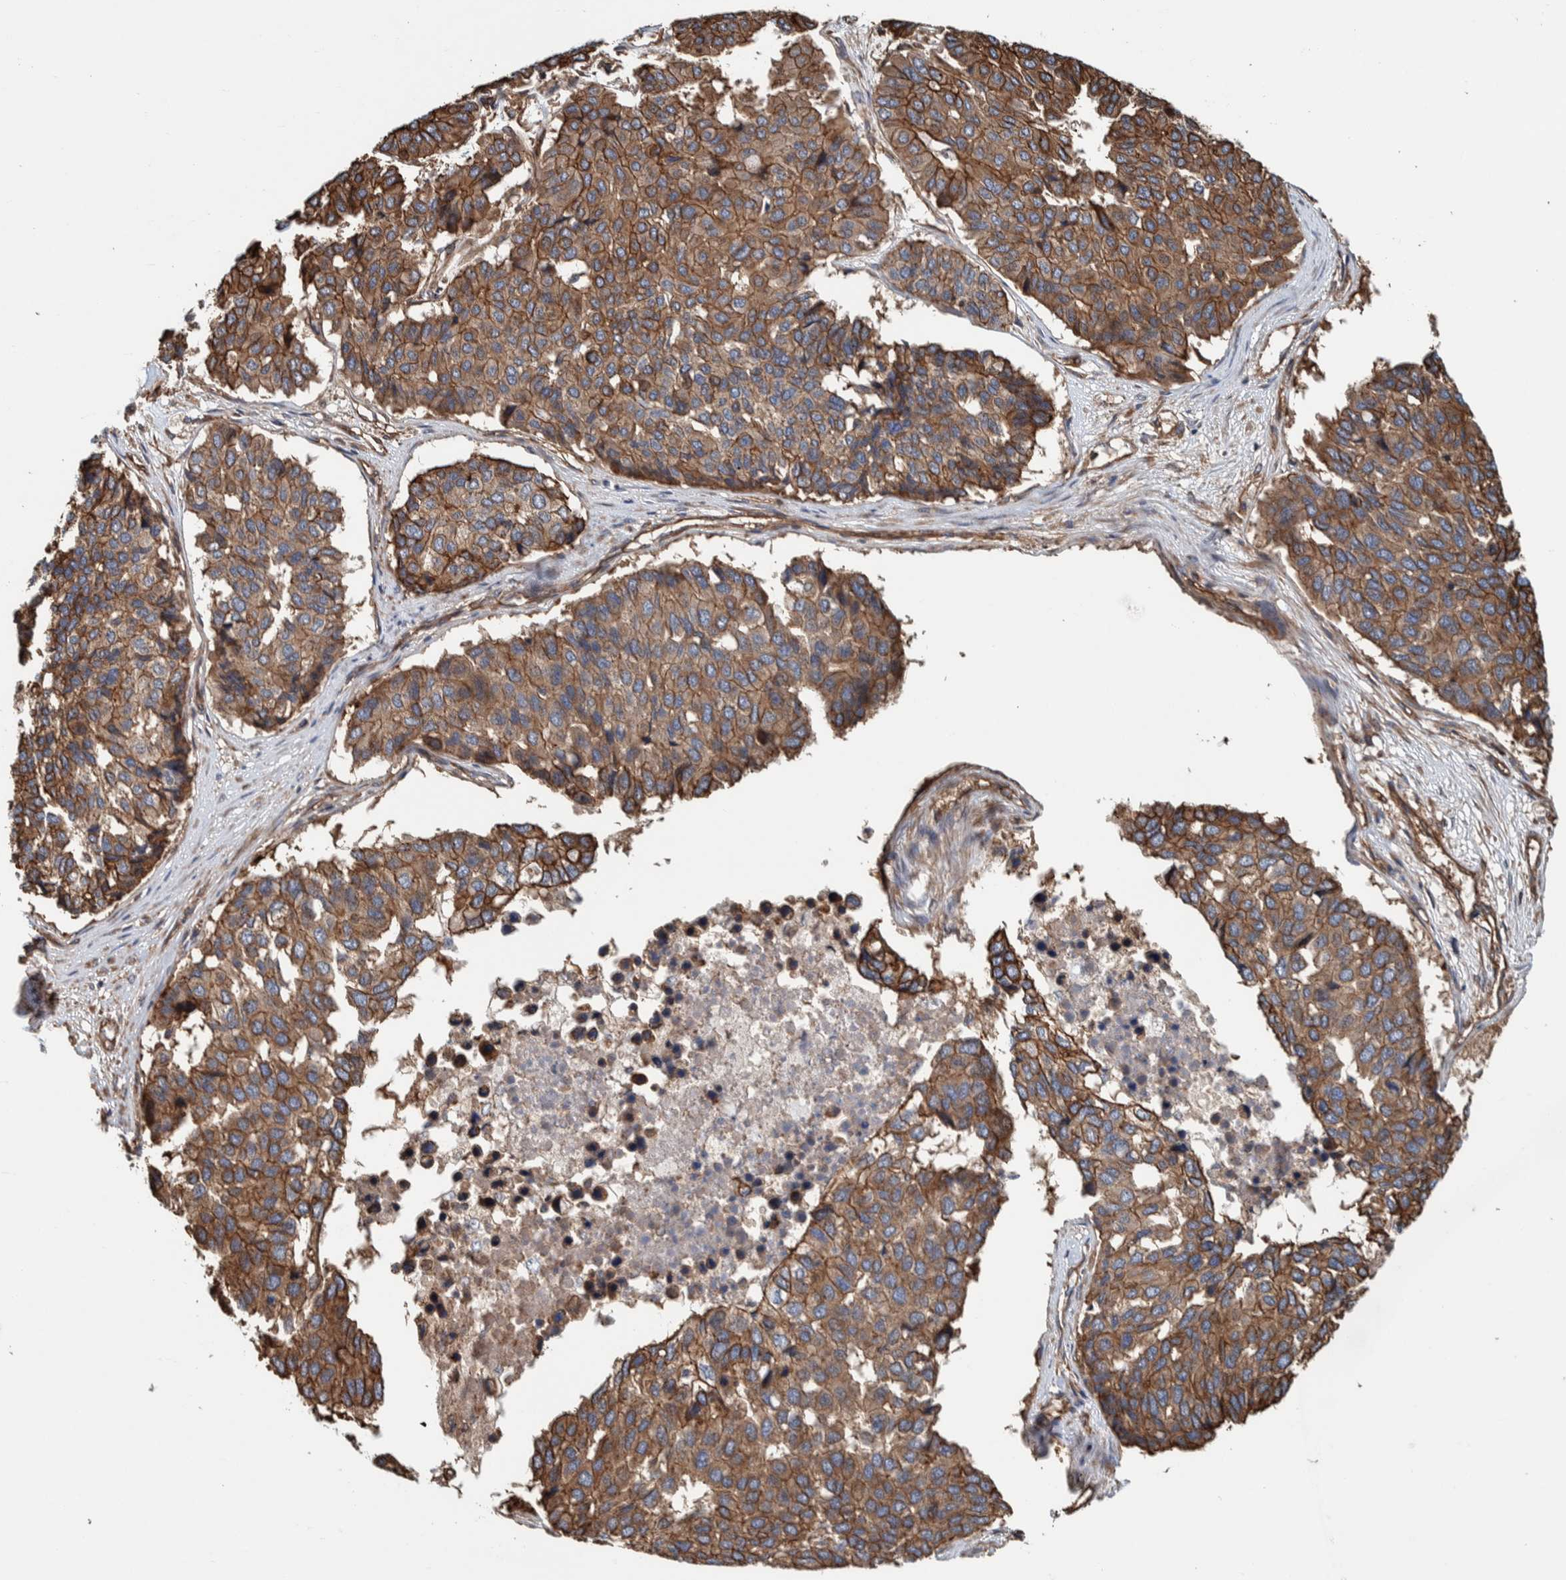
{"staining": {"intensity": "moderate", "quantity": ">75%", "location": "cytoplasmic/membranous"}, "tissue": "pancreatic cancer", "cell_type": "Tumor cells", "image_type": "cancer", "snomed": [{"axis": "morphology", "description": "Adenocarcinoma, NOS"}, {"axis": "topography", "description": "Pancreas"}], "caption": "Immunohistochemical staining of human pancreatic adenocarcinoma displays moderate cytoplasmic/membranous protein staining in approximately >75% of tumor cells.", "gene": "PKD1L1", "patient": {"sex": "male", "age": 50}}